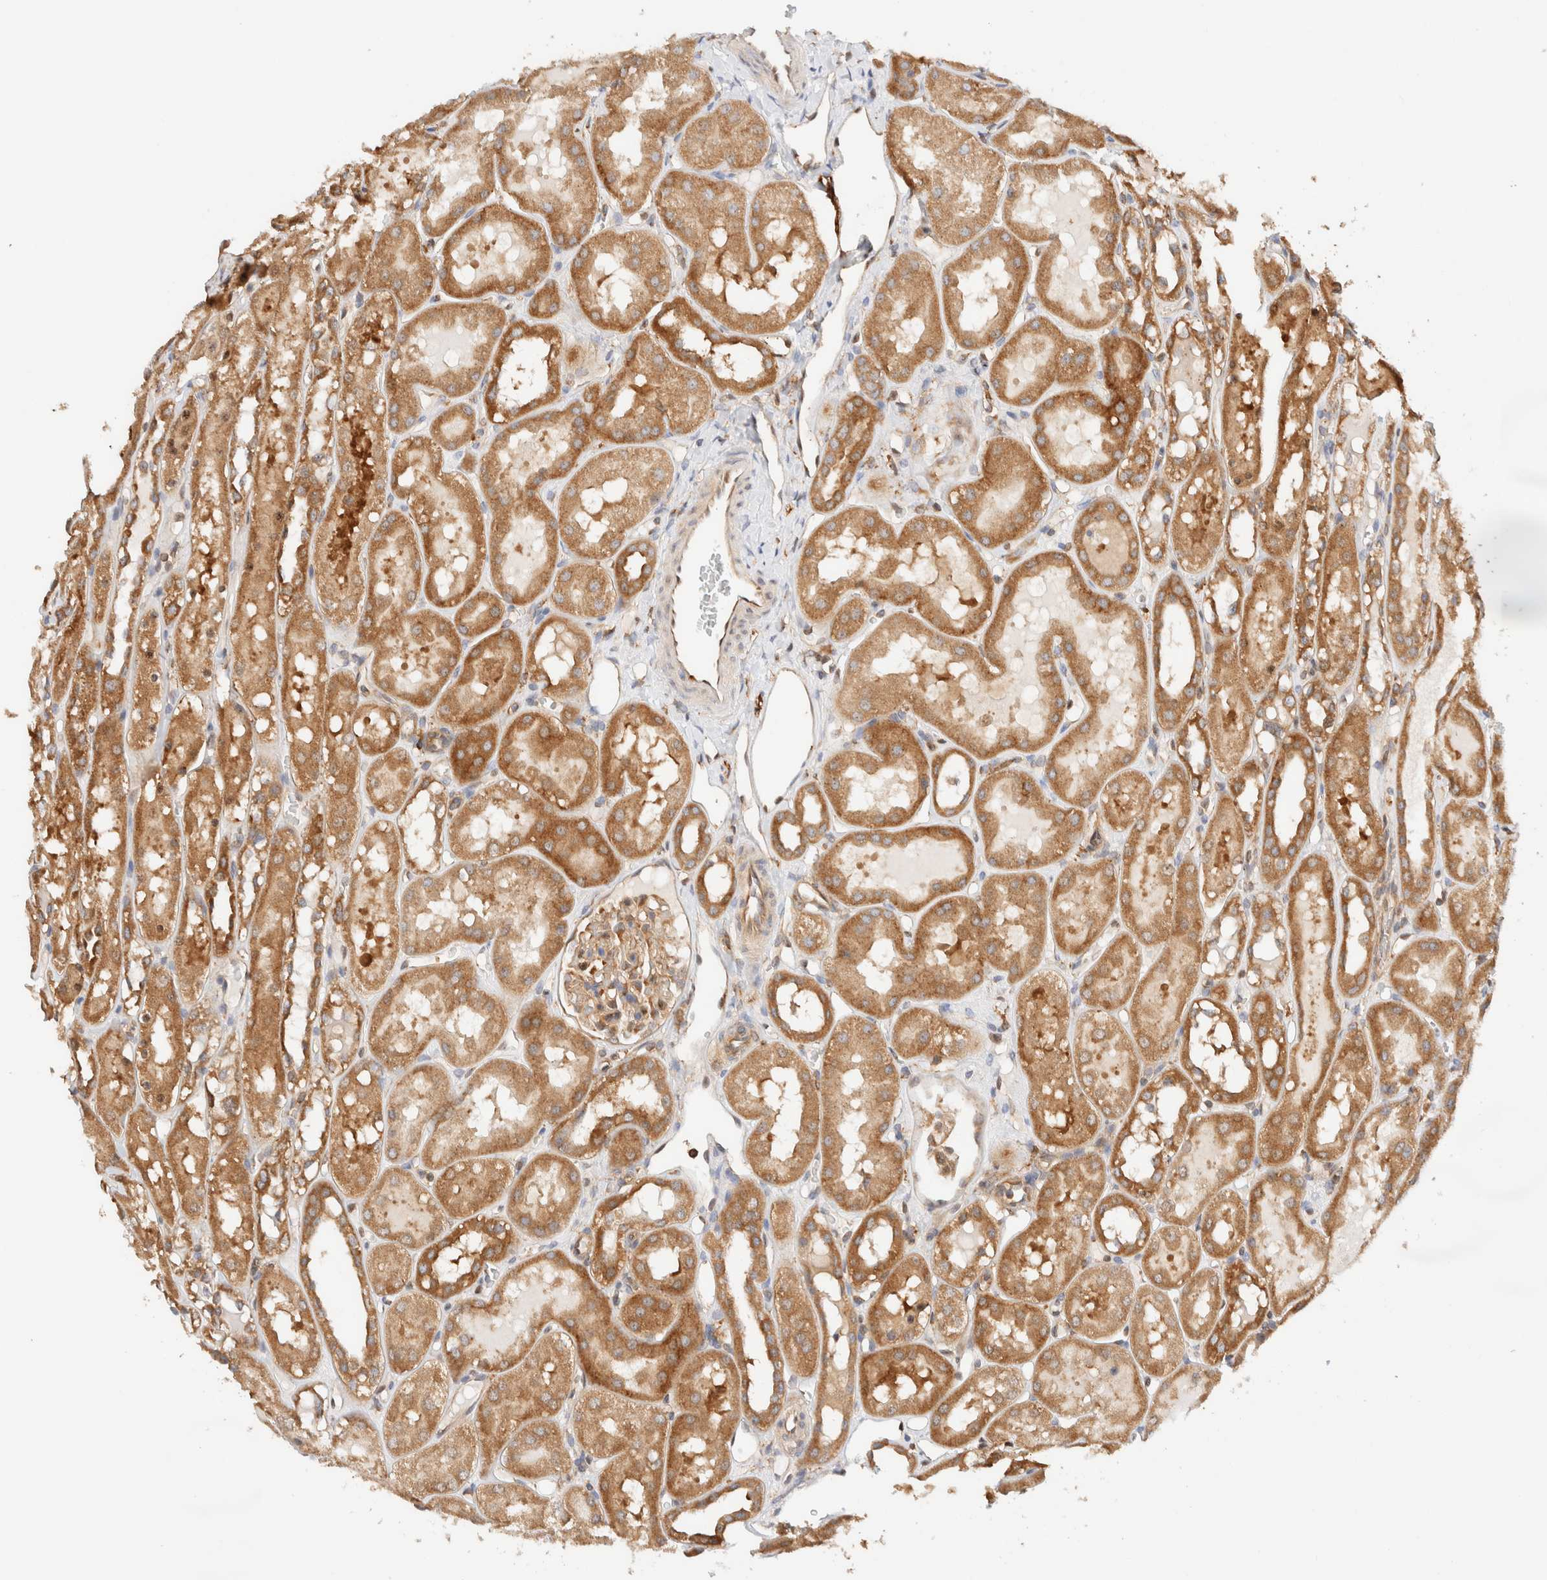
{"staining": {"intensity": "moderate", "quantity": ">75%", "location": "cytoplasmic/membranous"}, "tissue": "kidney", "cell_type": "Cells in glomeruli", "image_type": "normal", "snomed": [{"axis": "morphology", "description": "Normal tissue, NOS"}, {"axis": "topography", "description": "Kidney"}, {"axis": "topography", "description": "Urinary bladder"}], "caption": "Immunohistochemical staining of normal kidney shows moderate cytoplasmic/membranous protein staining in approximately >75% of cells in glomeruli.", "gene": "RABEP1", "patient": {"sex": "male", "age": 16}}